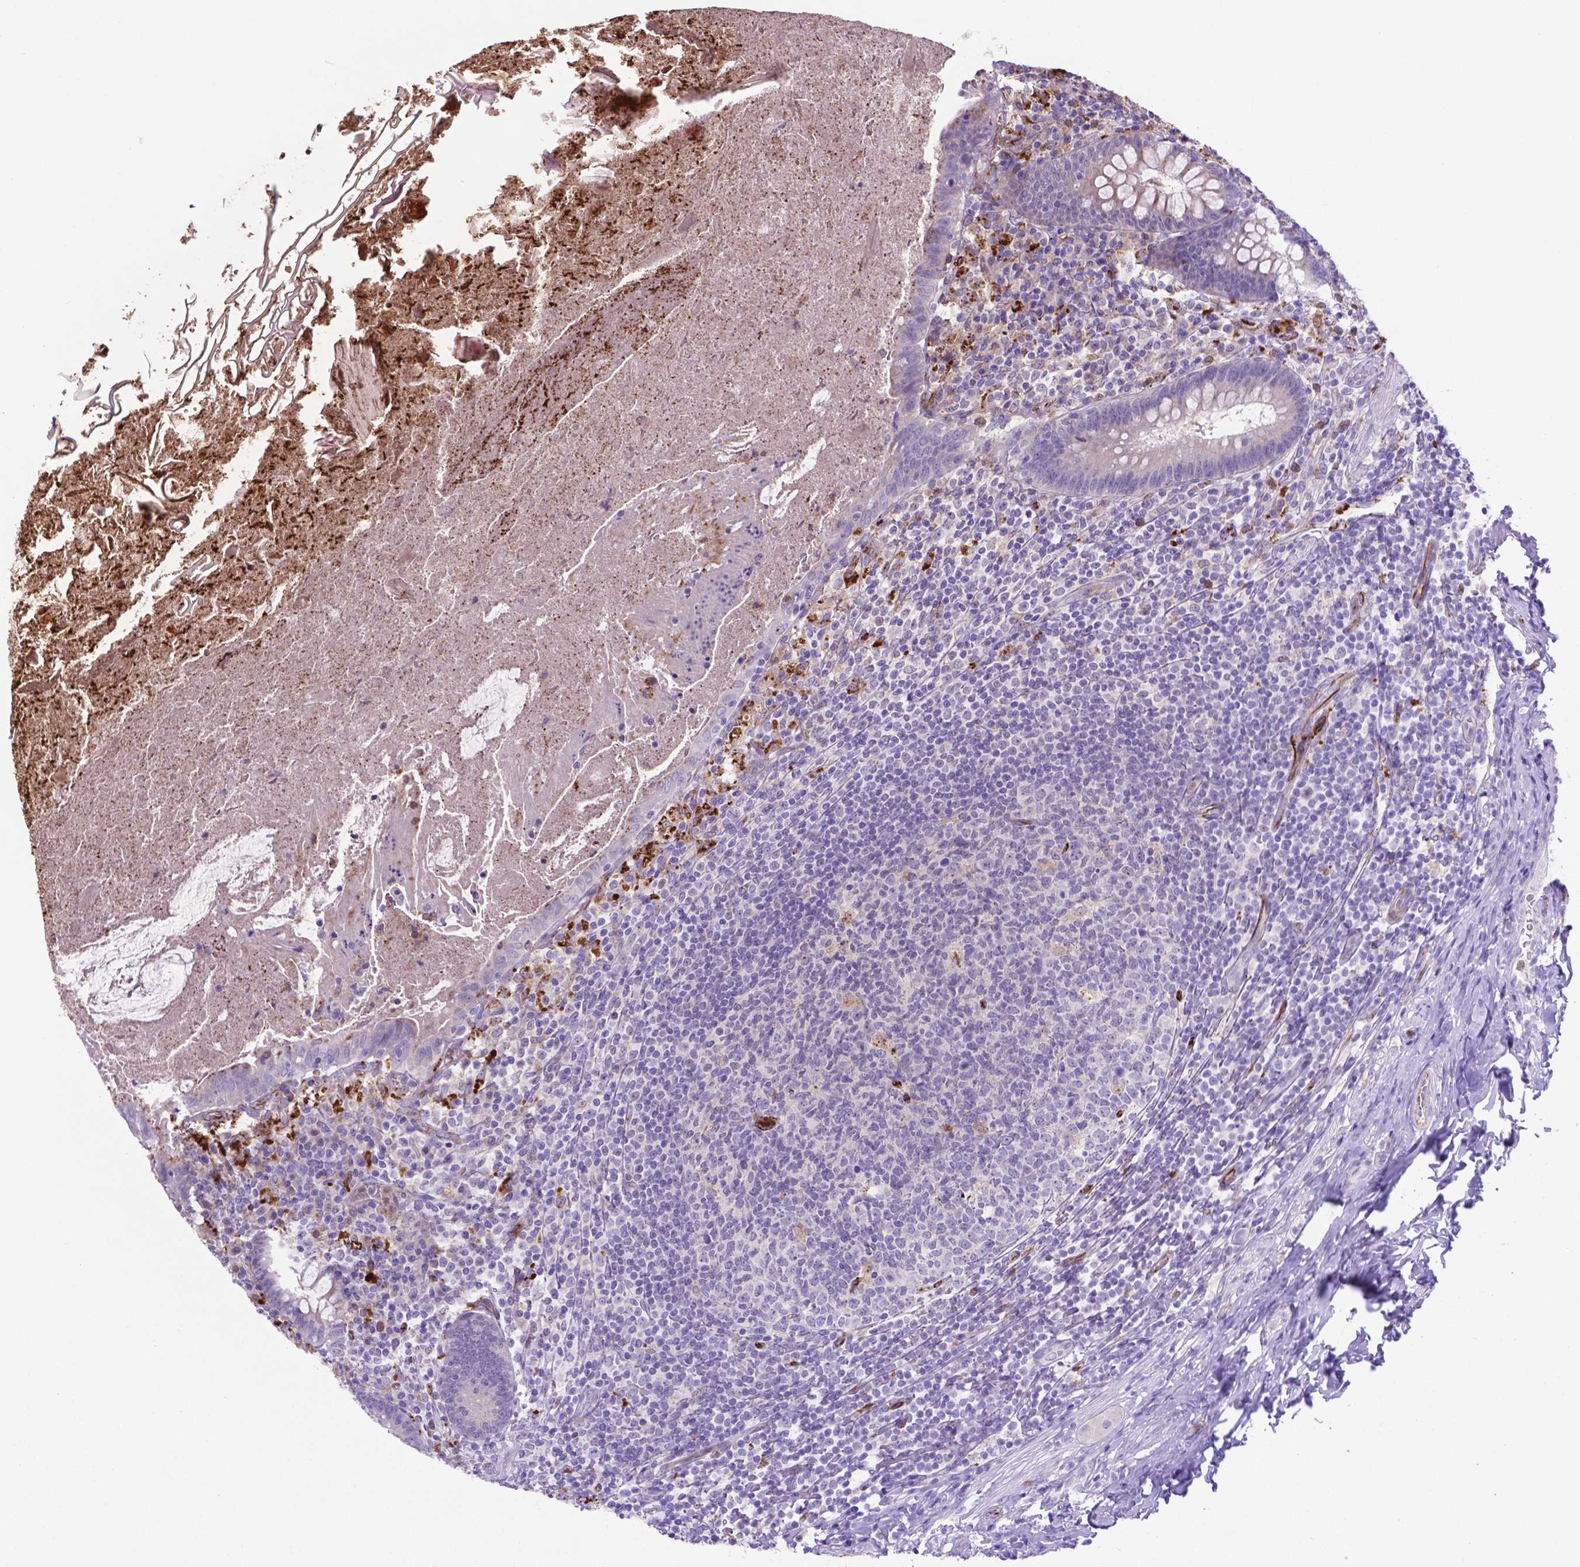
{"staining": {"intensity": "strong", "quantity": "<25%", "location": "cytoplasmic/membranous"}, "tissue": "appendix", "cell_type": "Glandular cells", "image_type": "normal", "snomed": [{"axis": "morphology", "description": "Normal tissue, NOS"}, {"axis": "topography", "description": "Appendix"}], "caption": "This photomicrograph shows immunohistochemistry staining of normal appendix, with medium strong cytoplasmic/membranous positivity in about <25% of glandular cells.", "gene": "LZTR1", "patient": {"sex": "male", "age": 47}}